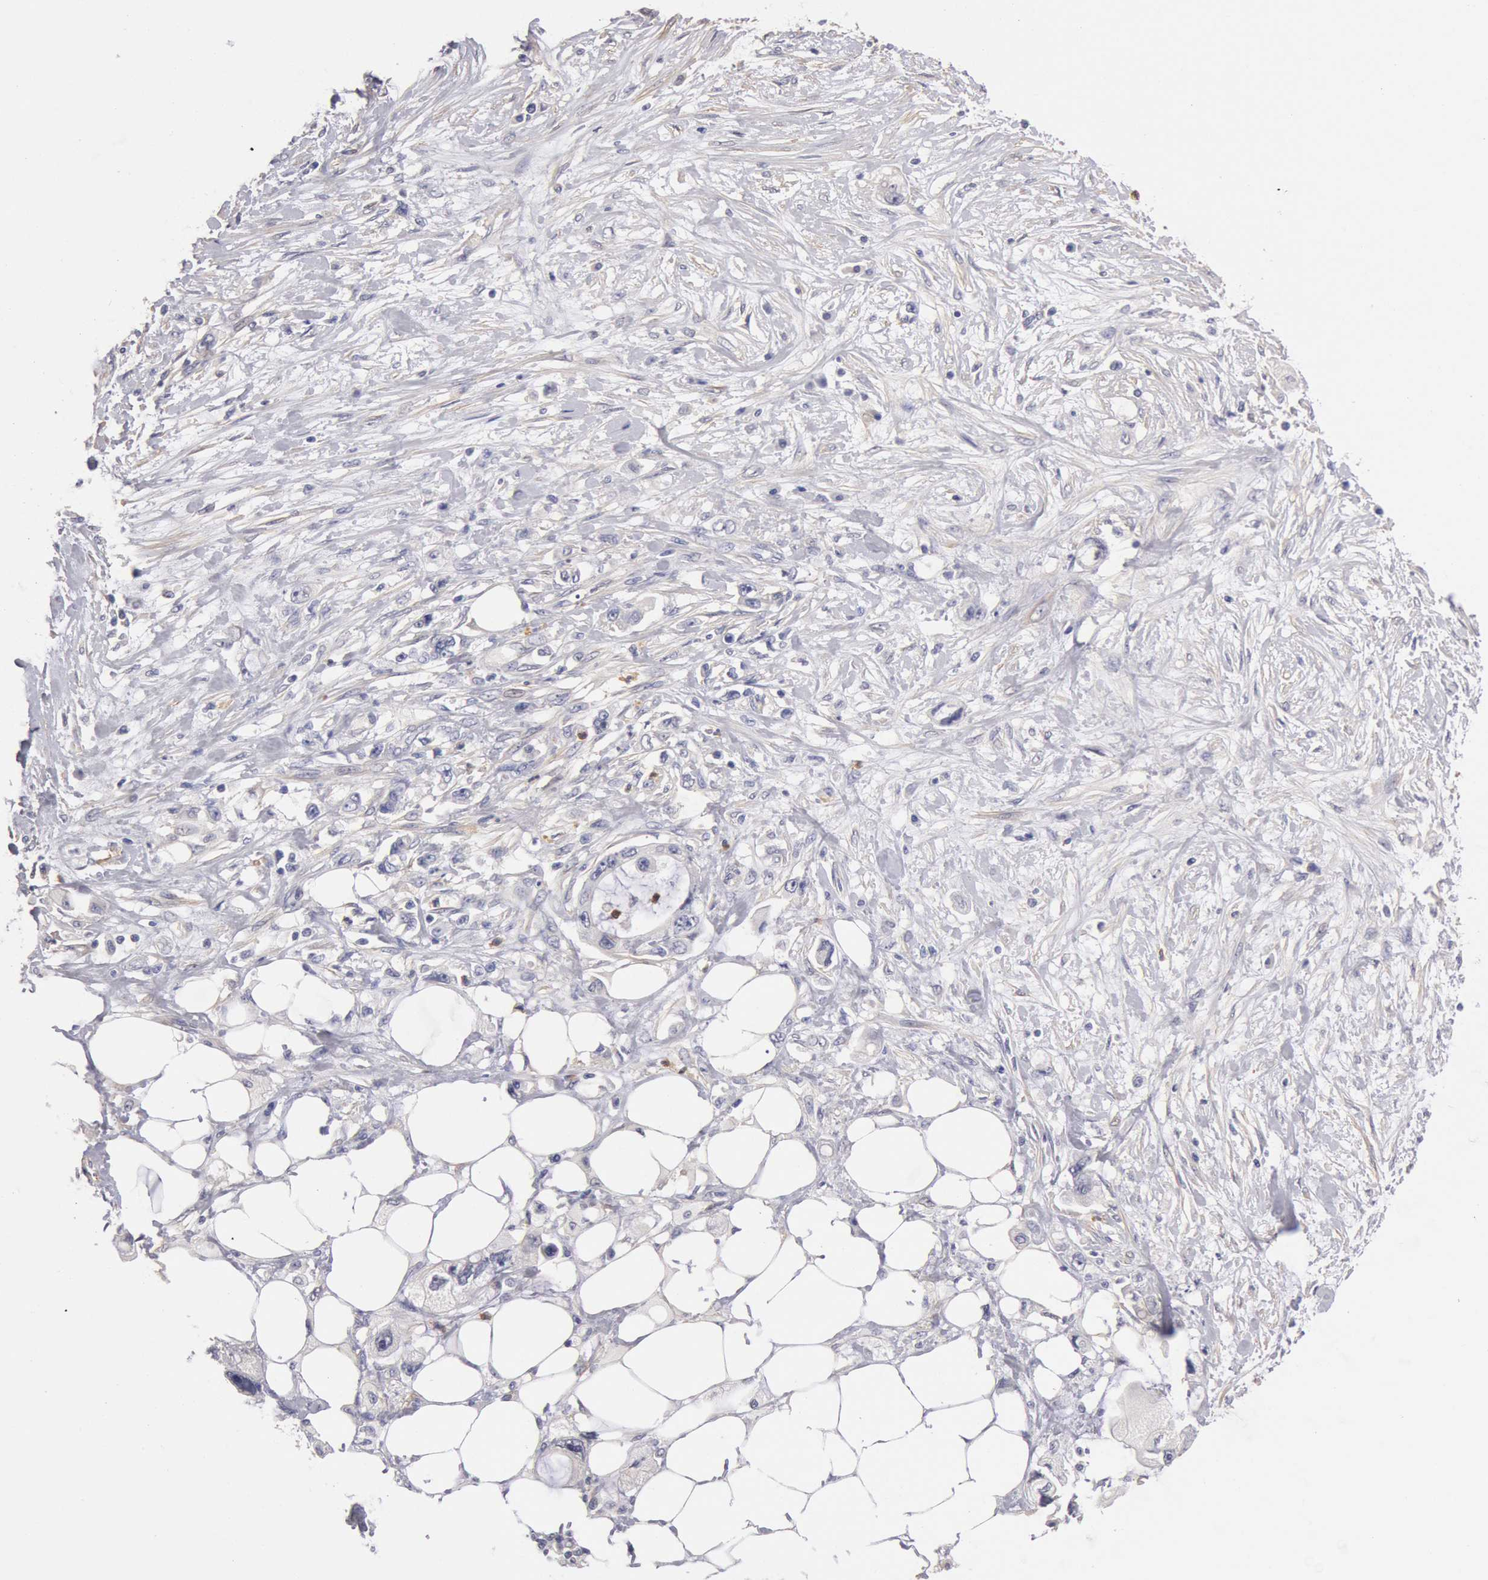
{"staining": {"intensity": "negative", "quantity": "none", "location": "none"}, "tissue": "pancreatic cancer", "cell_type": "Tumor cells", "image_type": "cancer", "snomed": [{"axis": "morphology", "description": "Adenocarcinoma, NOS"}, {"axis": "topography", "description": "Pancreas"}, {"axis": "topography", "description": "Stomach, upper"}], "caption": "Immunohistochemistry (IHC) of human pancreatic cancer (adenocarcinoma) demonstrates no positivity in tumor cells. (IHC, brightfield microscopy, high magnification).", "gene": "TMED8", "patient": {"sex": "male", "age": 77}}